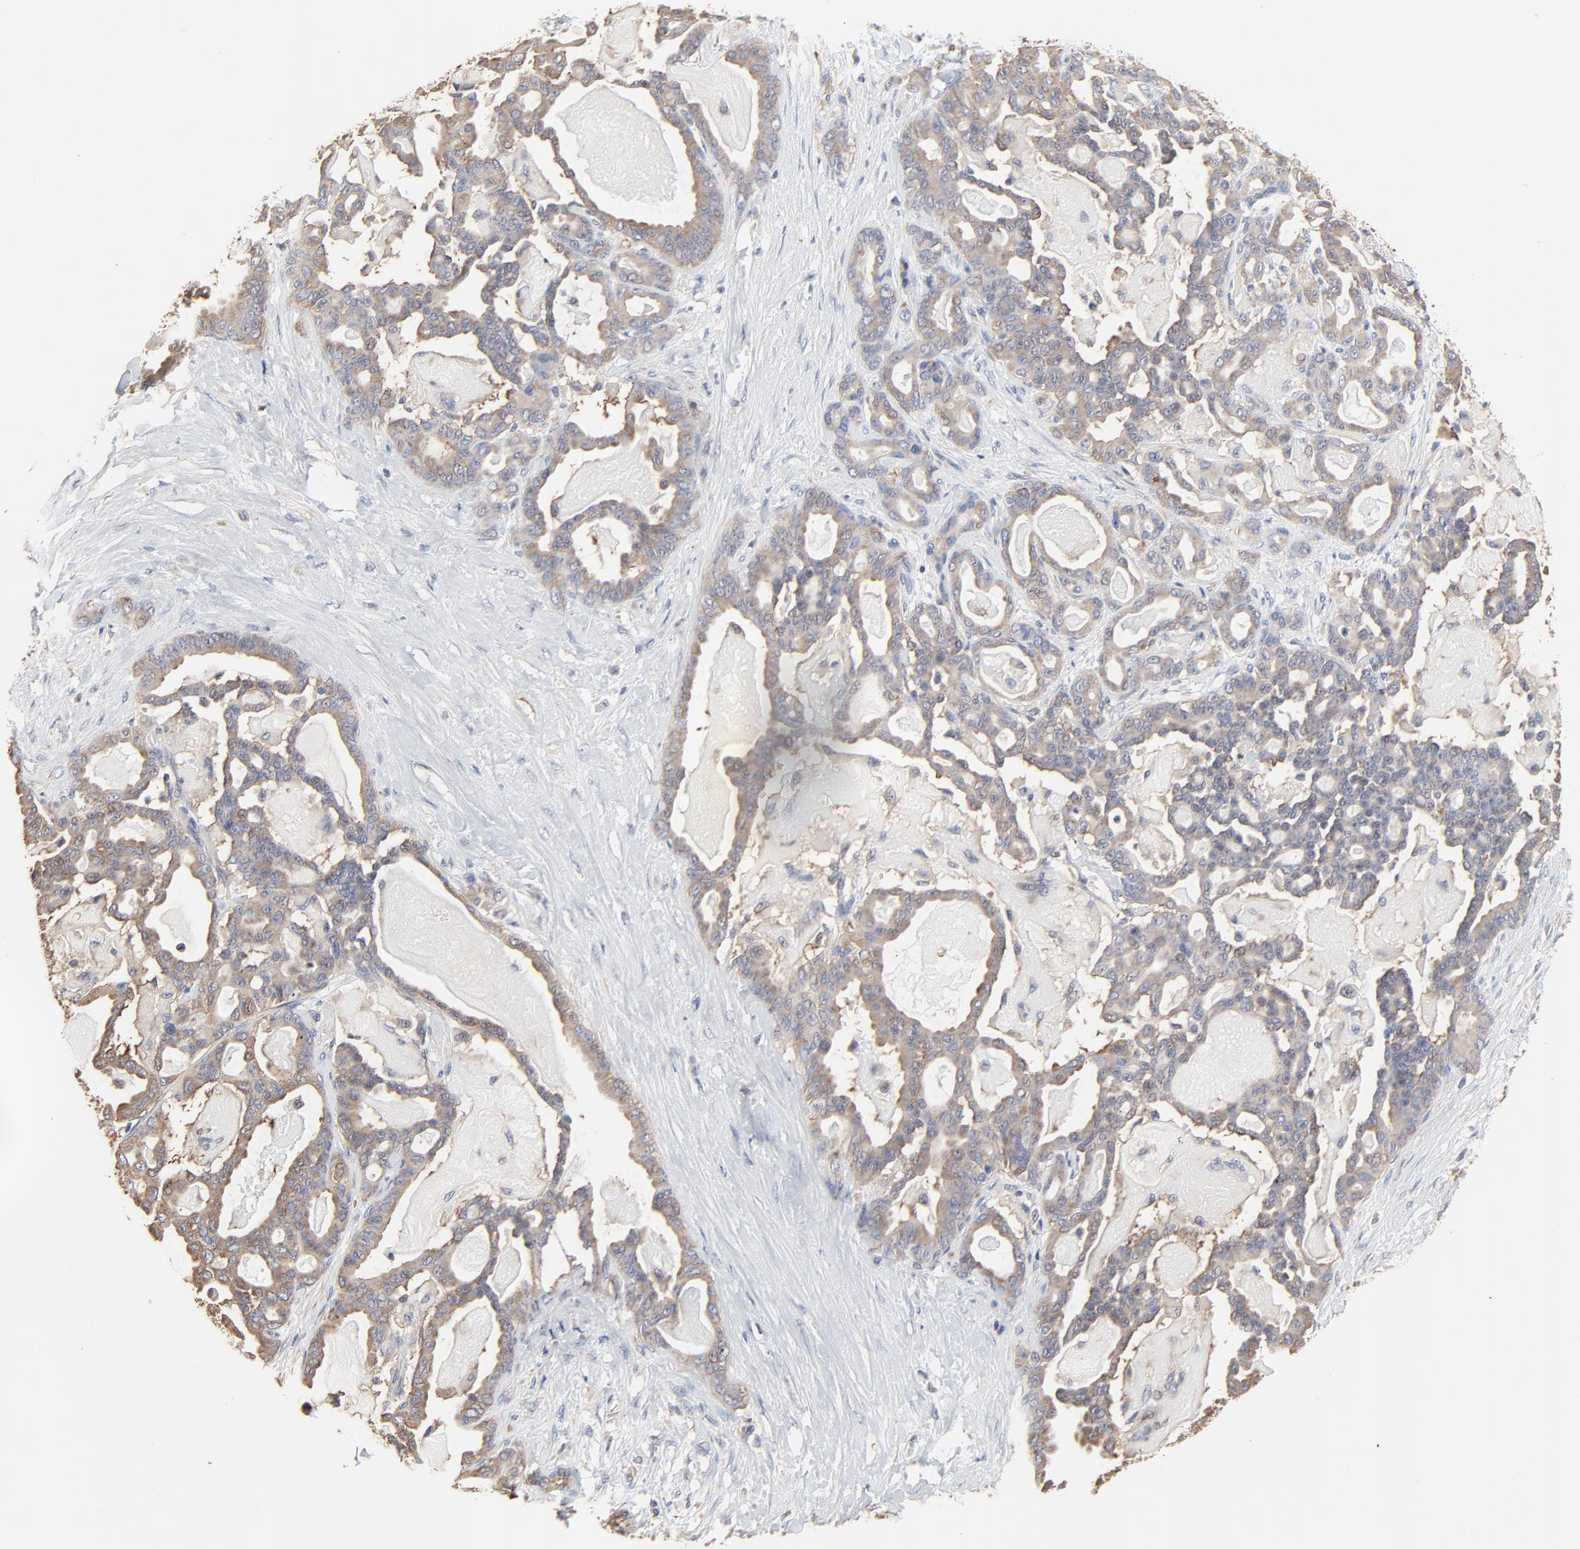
{"staining": {"intensity": "weak", "quantity": ">75%", "location": "cytoplasmic/membranous"}, "tissue": "pancreatic cancer", "cell_type": "Tumor cells", "image_type": "cancer", "snomed": [{"axis": "morphology", "description": "Adenocarcinoma, NOS"}, {"axis": "topography", "description": "Pancreas"}], "caption": "Human adenocarcinoma (pancreatic) stained with a brown dye shows weak cytoplasmic/membranous positive staining in about >75% of tumor cells.", "gene": "NXF3", "patient": {"sex": "male", "age": 63}}